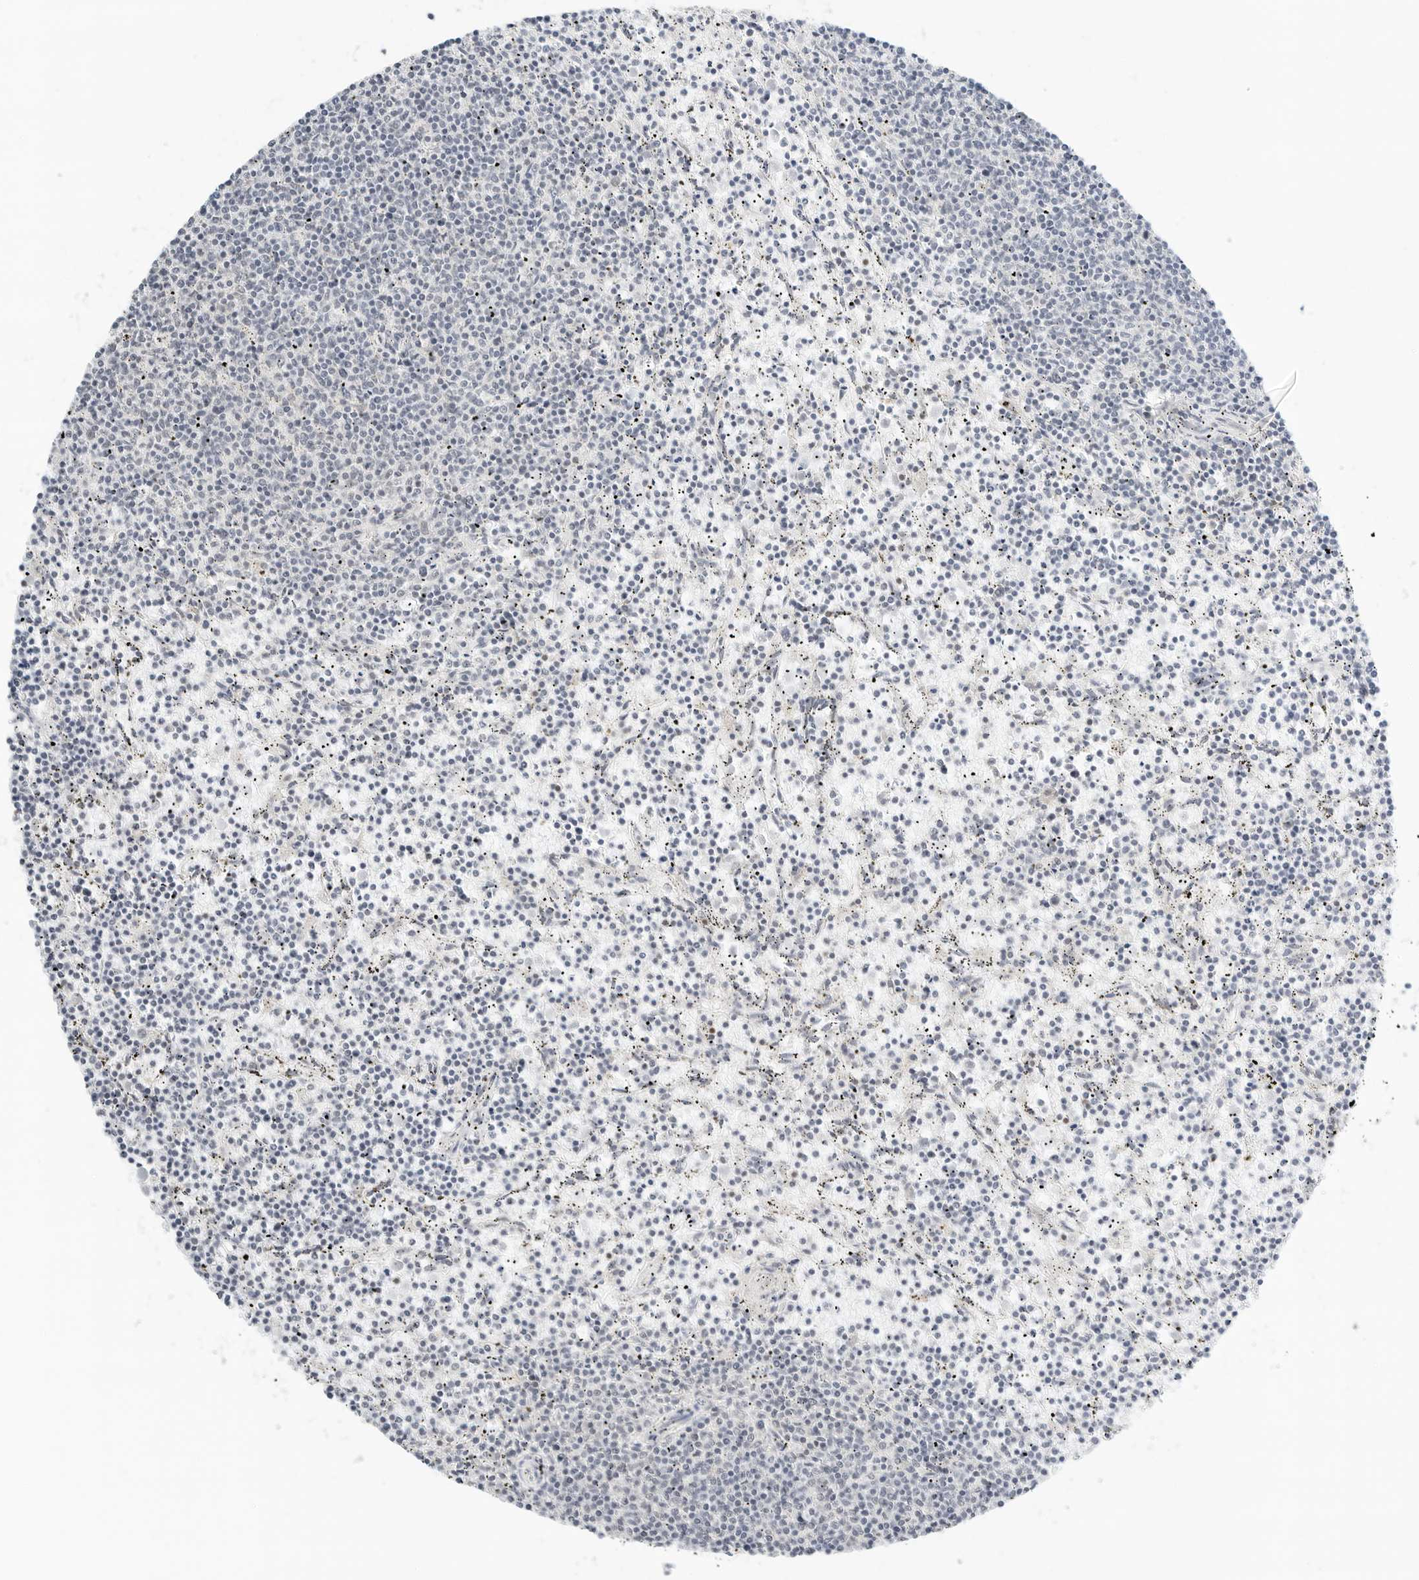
{"staining": {"intensity": "negative", "quantity": "none", "location": "none"}, "tissue": "lymphoma", "cell_type": "Tumor cells", "image_type": "cancer", "snomed": [{"axis": "morphology", "description": "Malignant lymphoma, non-Hodgkin's type, Low grade"}, {"axis": "topography", "description": "Spleen"}], "caption": "Tumor cells are negative for brown protein staining in low-grade malignant lymphoma, non-Hodgkin's type.", "gene": "NEO1", "patient": {"sex": "female", "age": 50}}